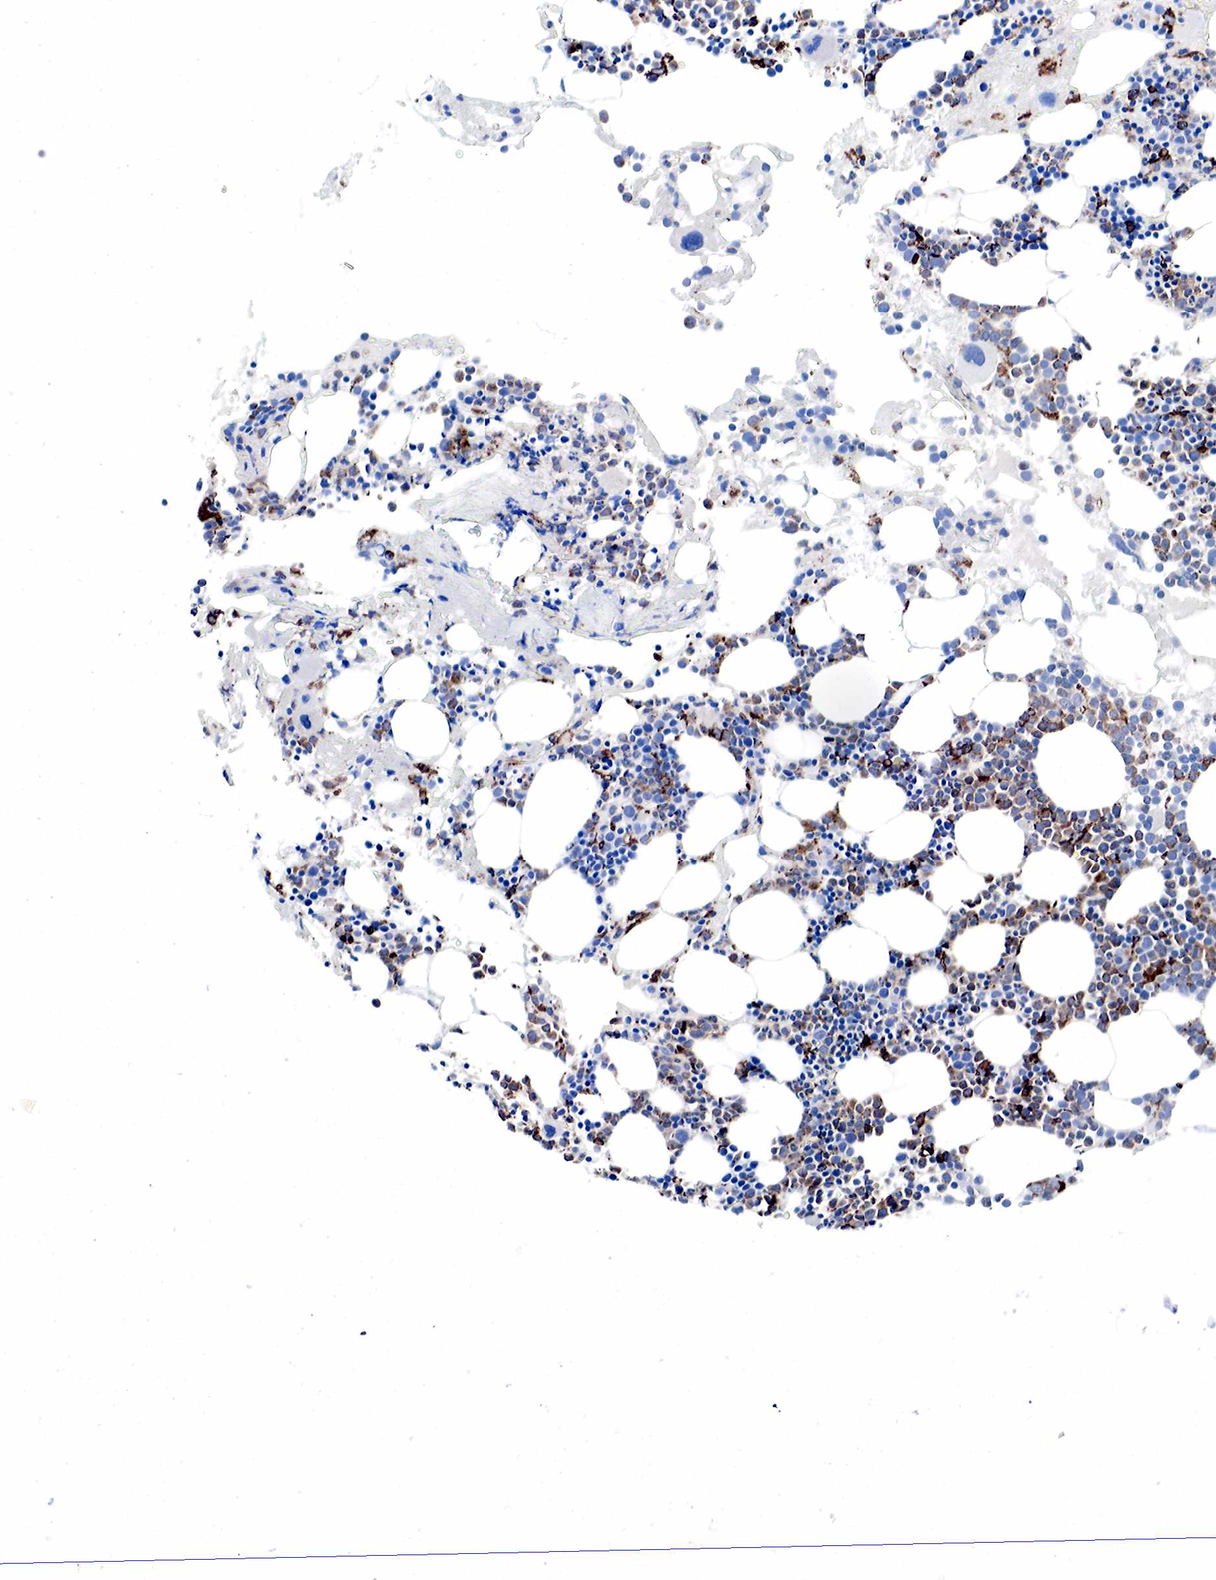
{"staining": {"intensity": "strong", "quantity": "<25%", "location": "cytoplasmic/membranous"}, "tissue": "bone marrow", "cell_type": "Hematopoietic cells", "image_type": "normal", "snomed": [{"axis": "morphology", "description": "Normal tissue, NOS"}, {"axis": "topography", "description": "Bone marrow"}], "caption": "An immunohistochemistry photomicrograph of benign tissue is shown. Protein staining in brown highlights strong cytoplasmic/membranous positivity in bone marrow within hematopoietic cells.", "gene": "CD68", "patient": {"sex": "male", "age": 75}}